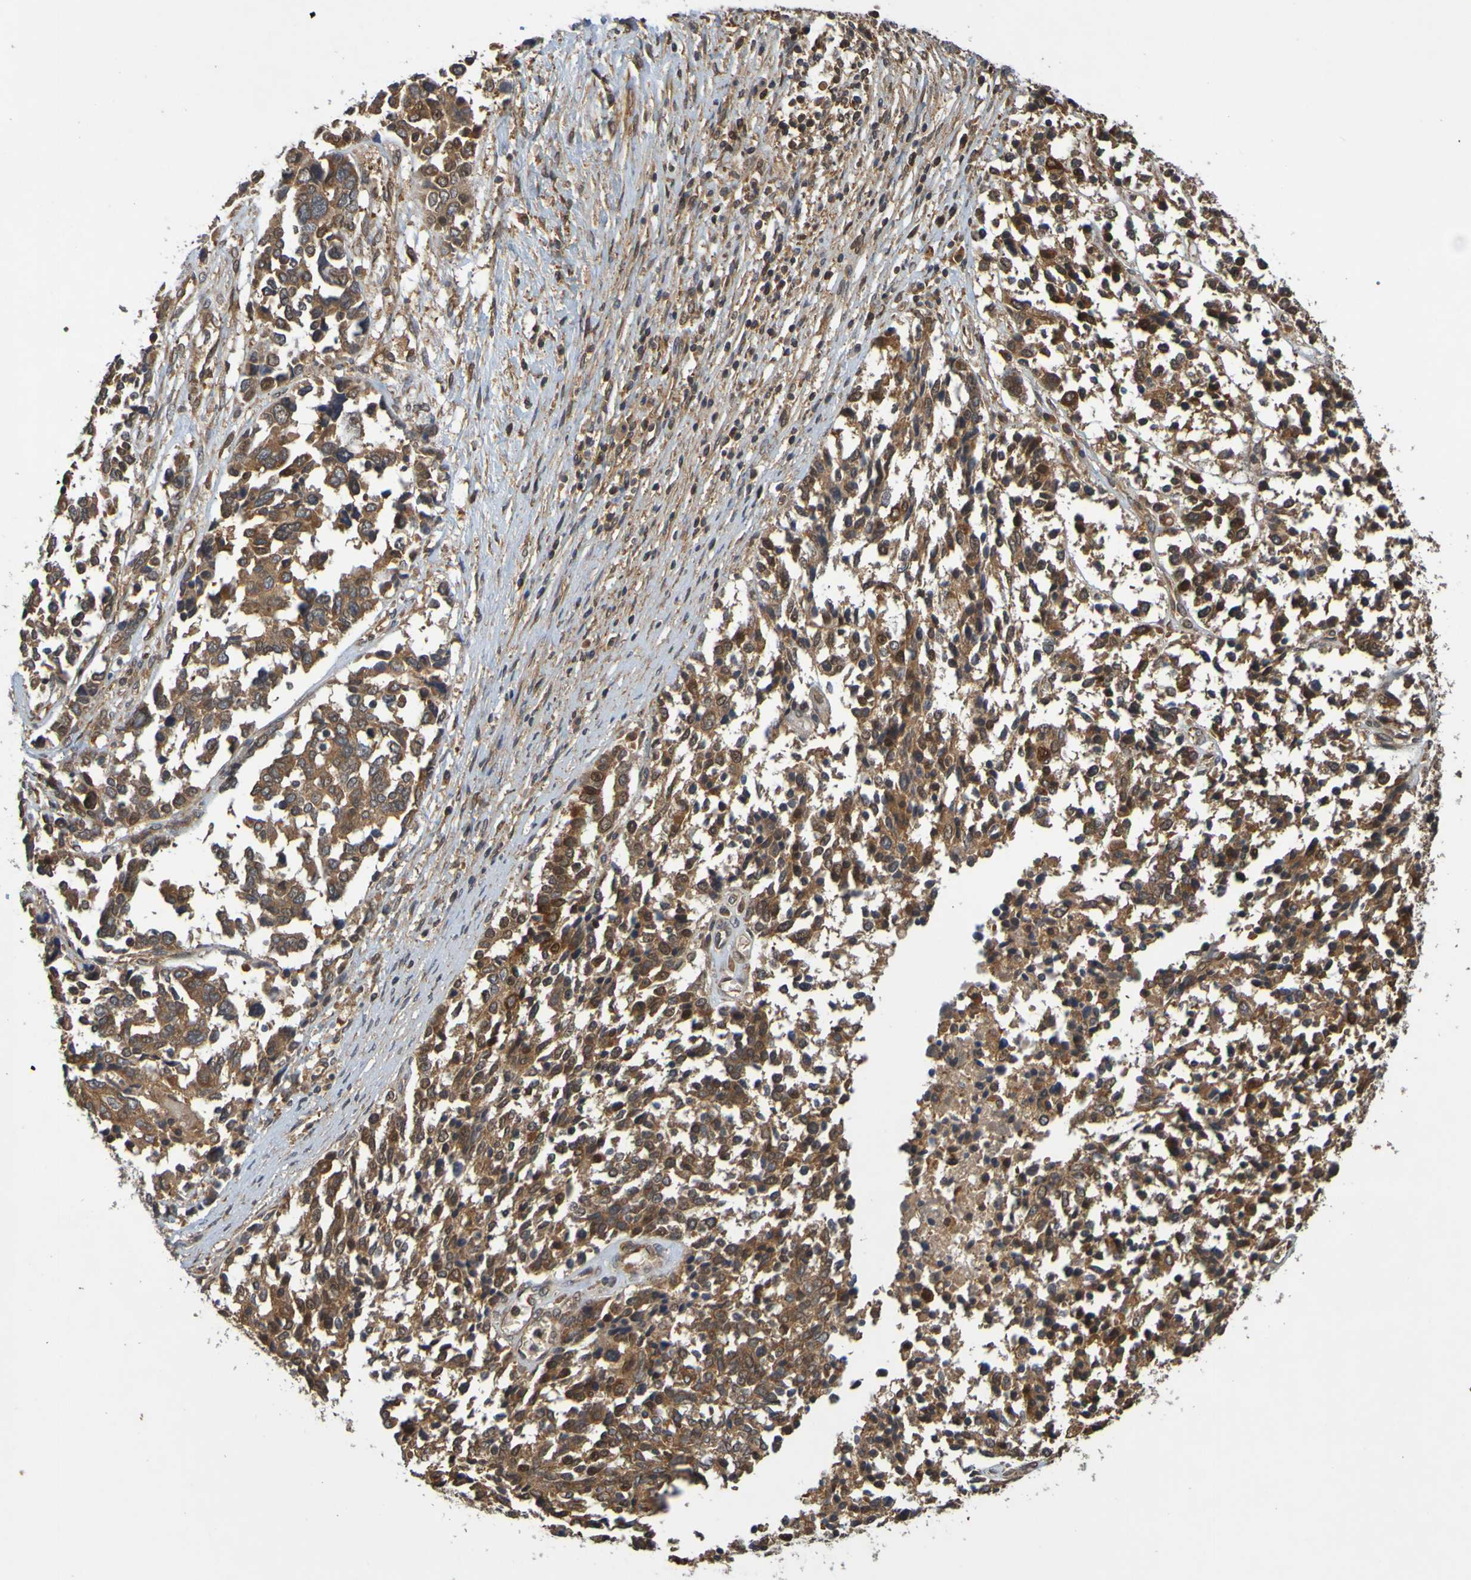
{"staining": {"intensity": "strong", "quantity": ">75%", "location": "cytoplasmic/membranous"}, "tissue": "ovarian cancer", "cell_type": "Tumor cells", "image_type": "cancer", "snomed": [{"axis": "morphology", "description": "Cystadenocarcinoma, serous, NOS"}, {"axis": "topography", "description": "Ovary"}], "caption": "Ovarian cancer stained for a protein (brown) shows strong cytoplasmic/membranous positive expression in about >75% of tumor cells.", "gene": "OCRL", "patient": {"sex": "female", "age": 44}}